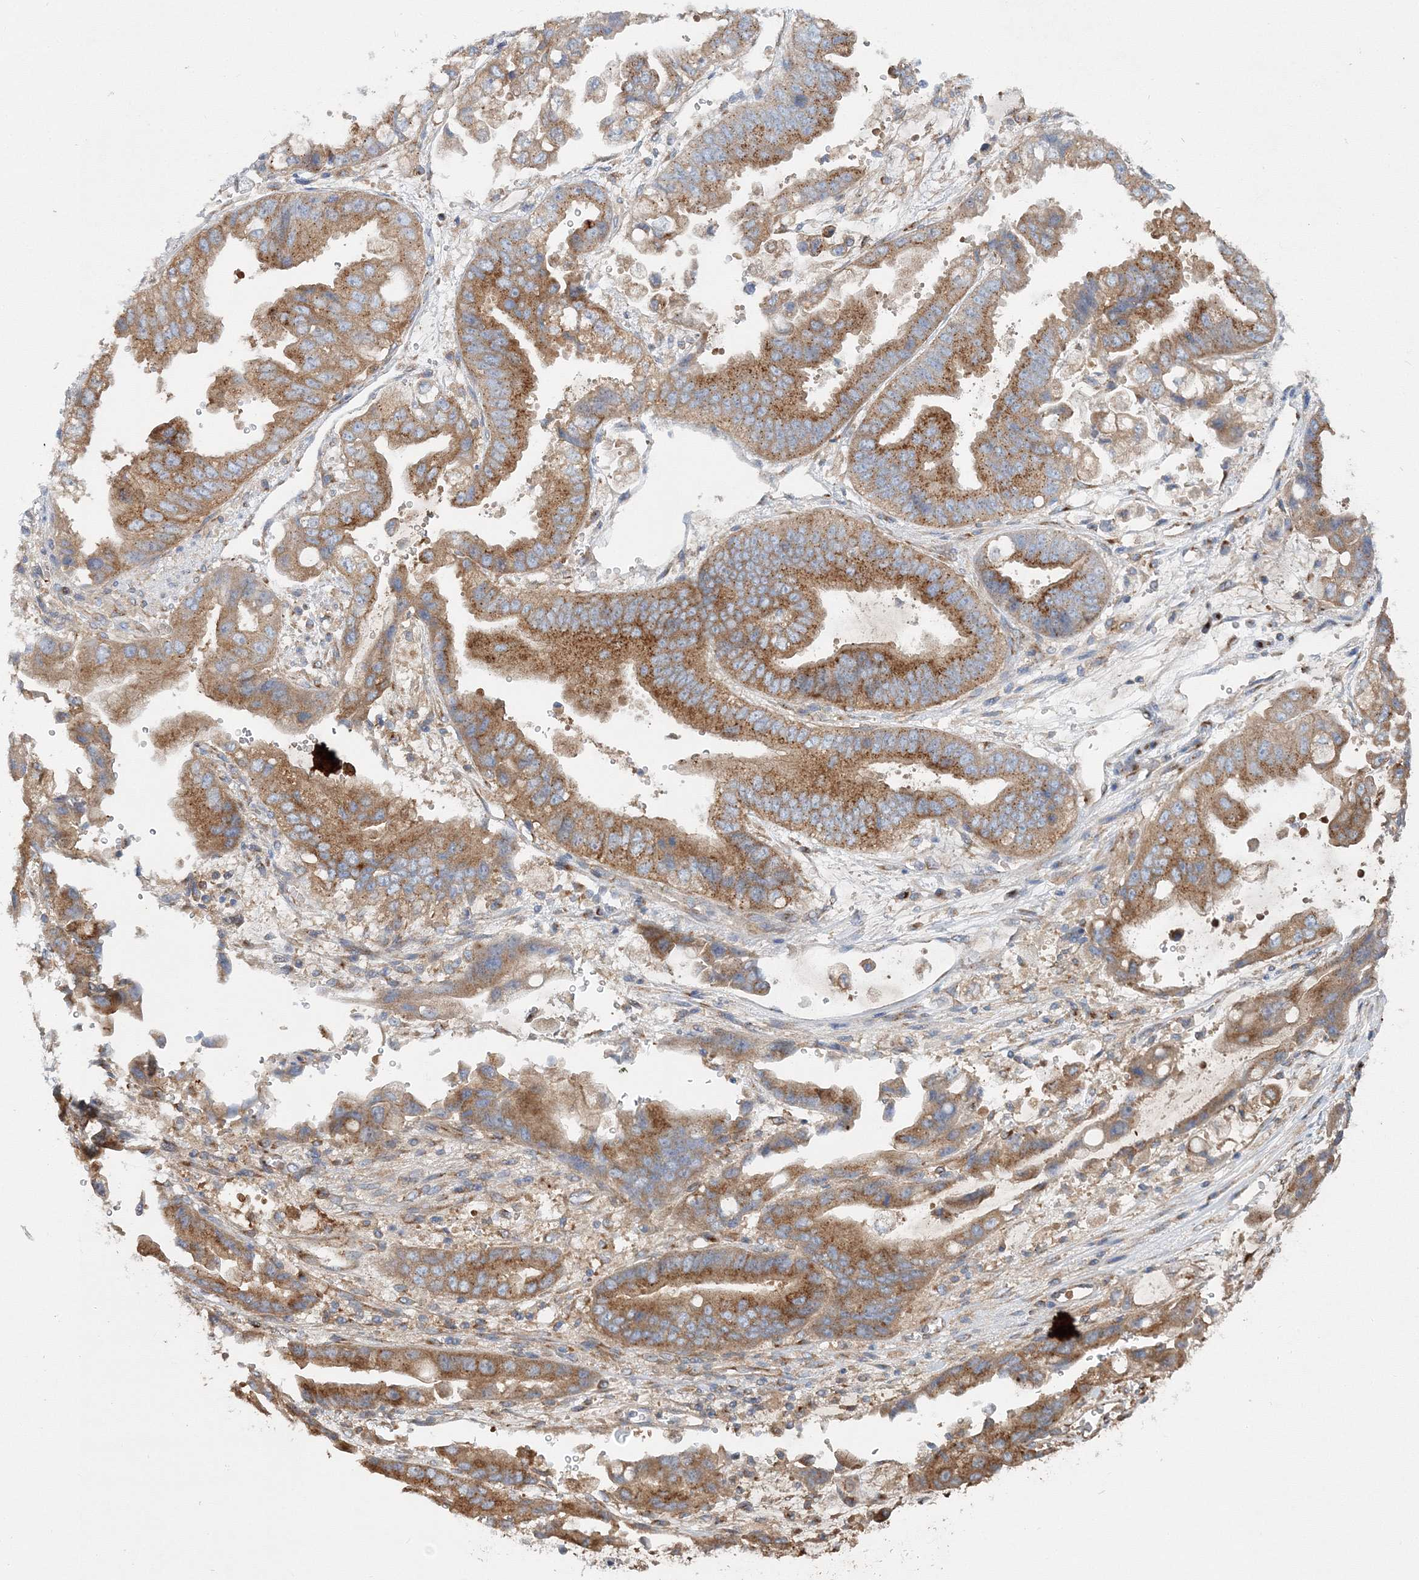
{"staining": {"intensity": "moderate", "quantity": ">75%", "location": "cytoplasmic/membranous"}, "tissue": "stomach cancer", "cell_type": "Tumor cells", "image_type": "cancer", "snomed": [{"axis": "morphology", "description": "Adenocarcinoma, NOS"}, {"axis": "topography", "description": "Stomach"}], "caption": "Tumor cells display moderate cytoplasmic/membranous staining in approximately >75% of cells in stomach cancer. (DAB (3,3'-diaminobenzidine) IHC, brown staining for protein, blue staining for nuclei).", "gene": "SEC23IP", "patient": {"sex": "male", "age": 62}}